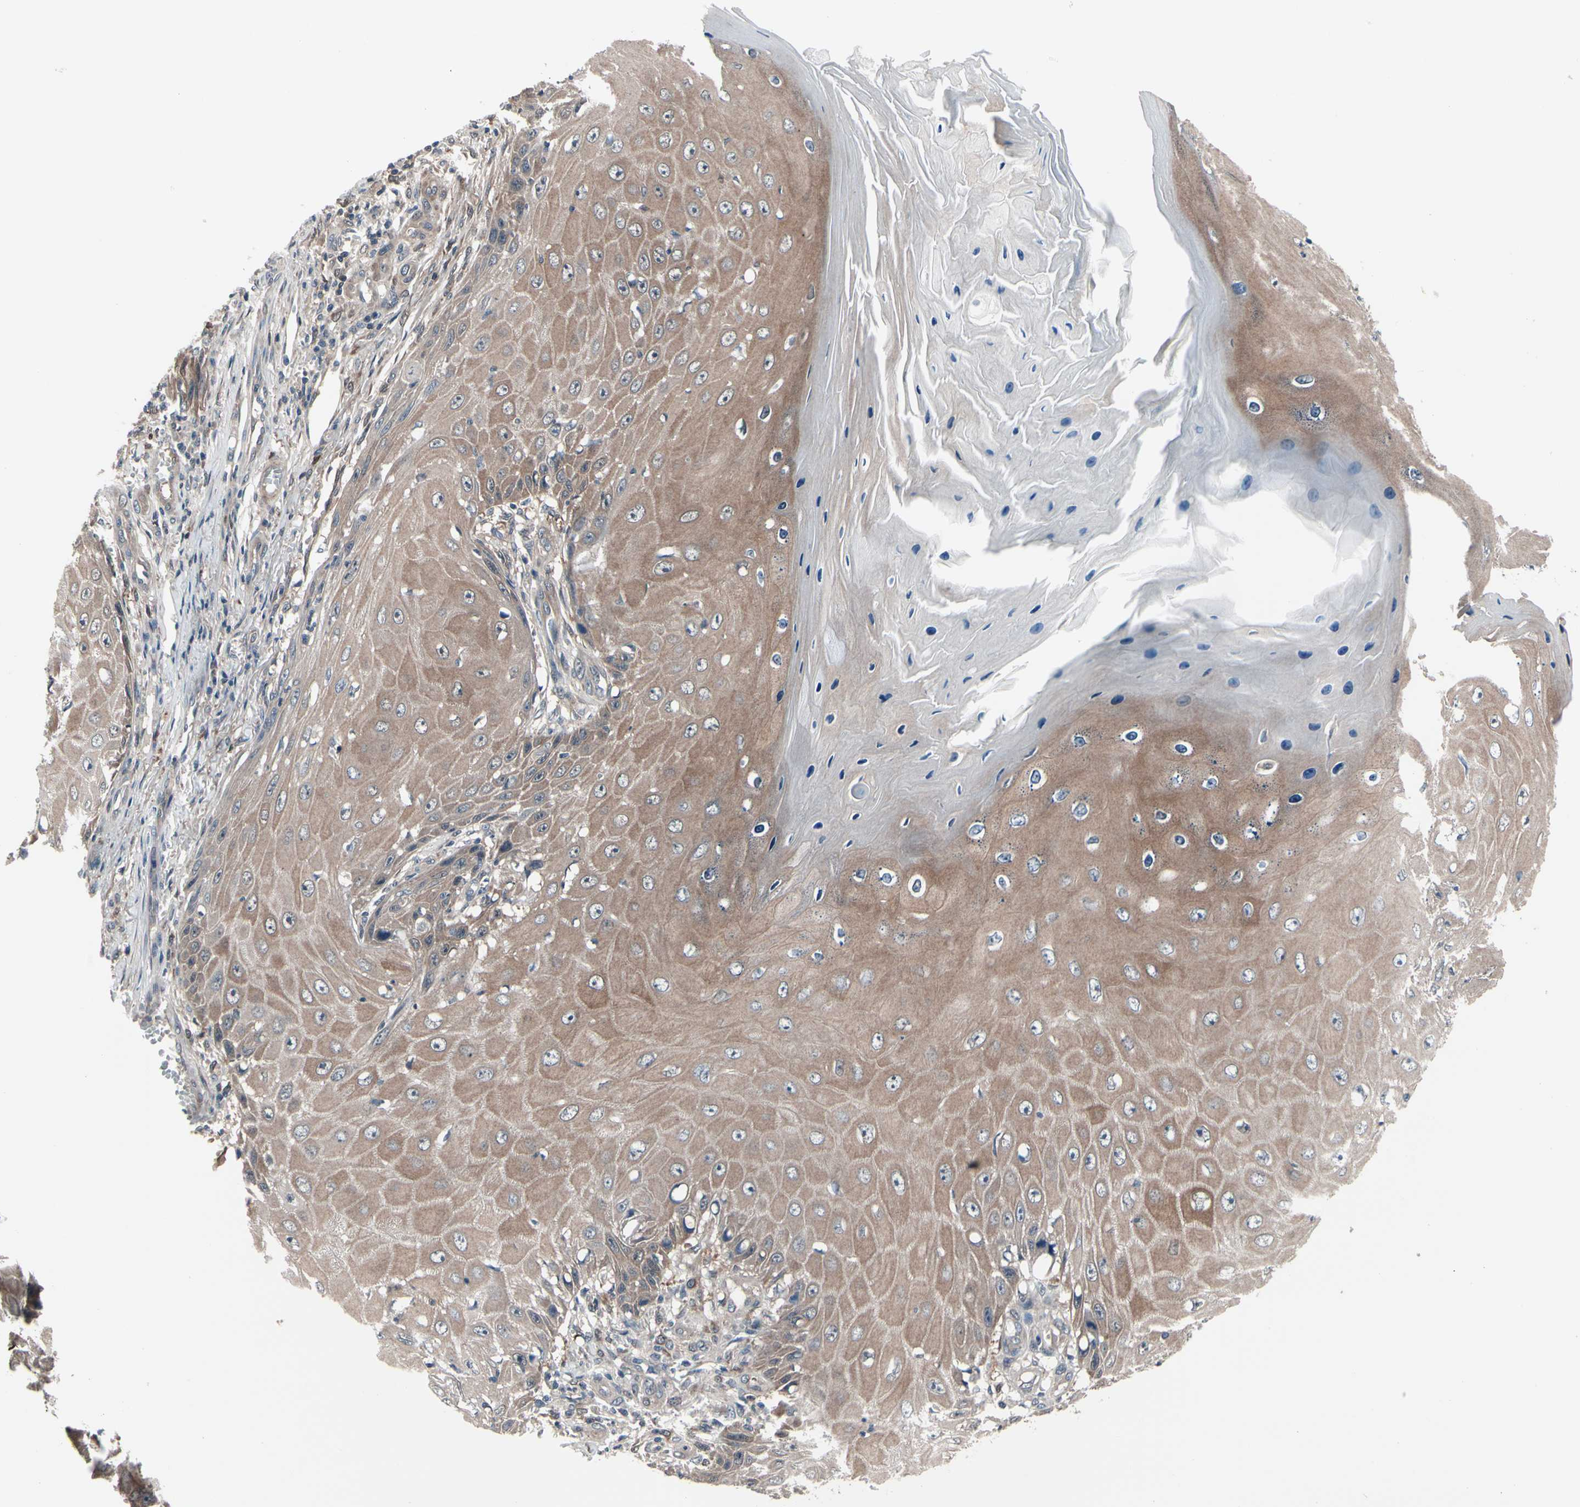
{"staining": {"intensity": "moderate", "quantity": ">75%", "location": "cytoplasmic/membranous"}, "tissue": "skin cancer", "cell_type": "Tumor cells", "image_type": "cancer", "snomed": [{"axis": "morphology", "description": "Squamous cell carcinoma, NOS"}, {"axis": "topography", "description": "Skin"}], "caption": "Immunohistochemical staining of skin squamous cell carcinoma reveals medium levels of moderate cytoplasmic/membranous protein staining in approximately >75% of tumor cells. The staining was performed using DAB, with brown indicating positive protein expression. Nuclei are stained blue with hematoxylin.", "gene": "PRDX6", "patient": {"sex": "female", "age": 73}}